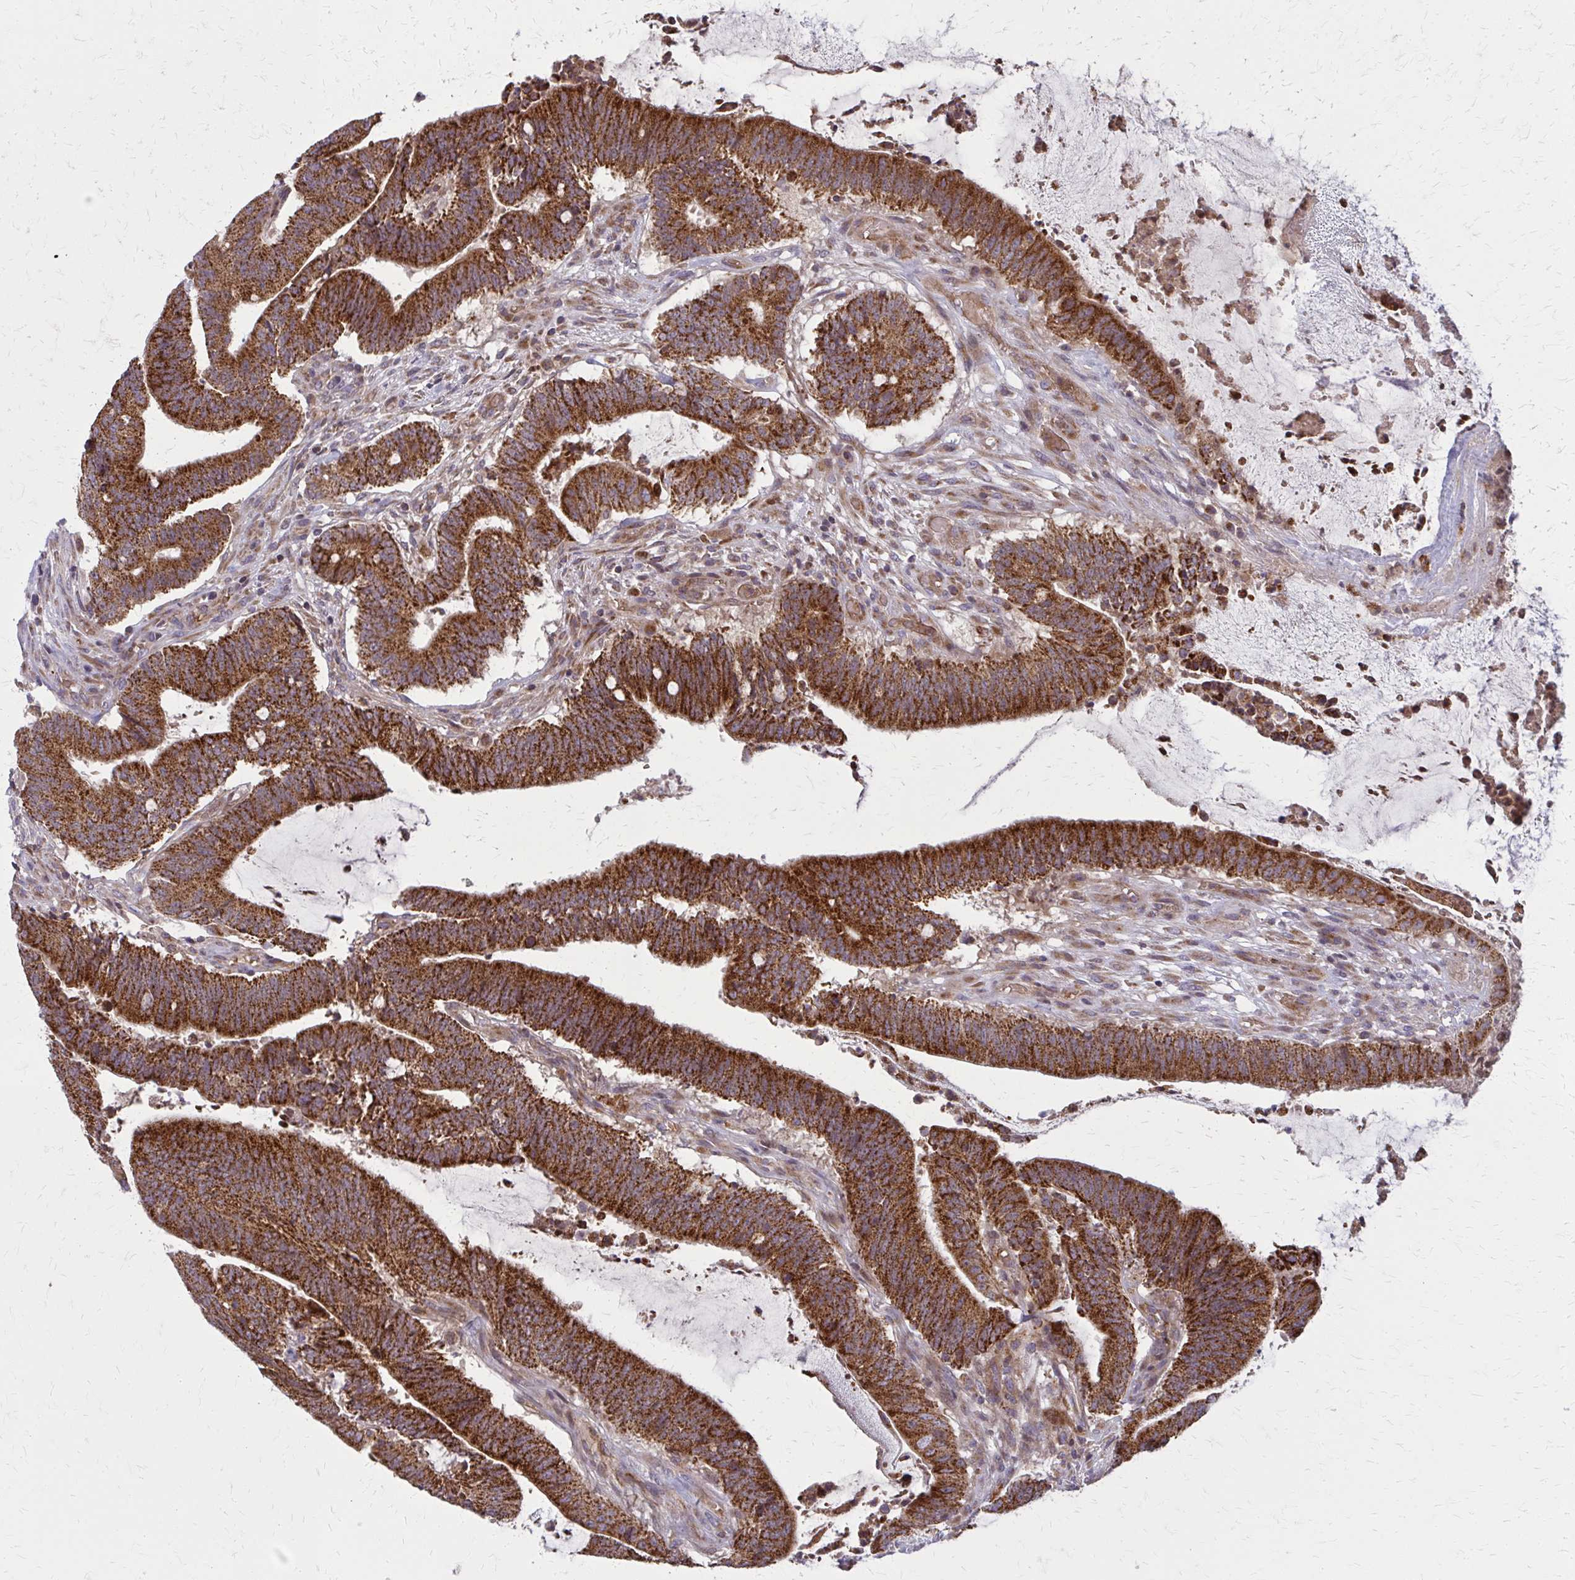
{"staining": {"intensity": "strong", "quantity": ">75%", "location": "cytoplasmic/membranous"}, "tissue": "colorectal cancer", "cell_type": "Tumor cells", "image_type": "cancer", "snomed": [{"axis": "morphology", "description": "Adenocarcinoma, NOS"}, {"axis": "topography", "description": "Colon"}], "caption": "Immunohistochemistry photomicrograph of colorectal adenocarcinoma stained for a protein (brown), which demonstrates high levels of strong cytoplasmic/membranous expression in about >75% of tumor cells.", "gene": "MCCC1", "patient": {"sex": "female", "age": 43}}